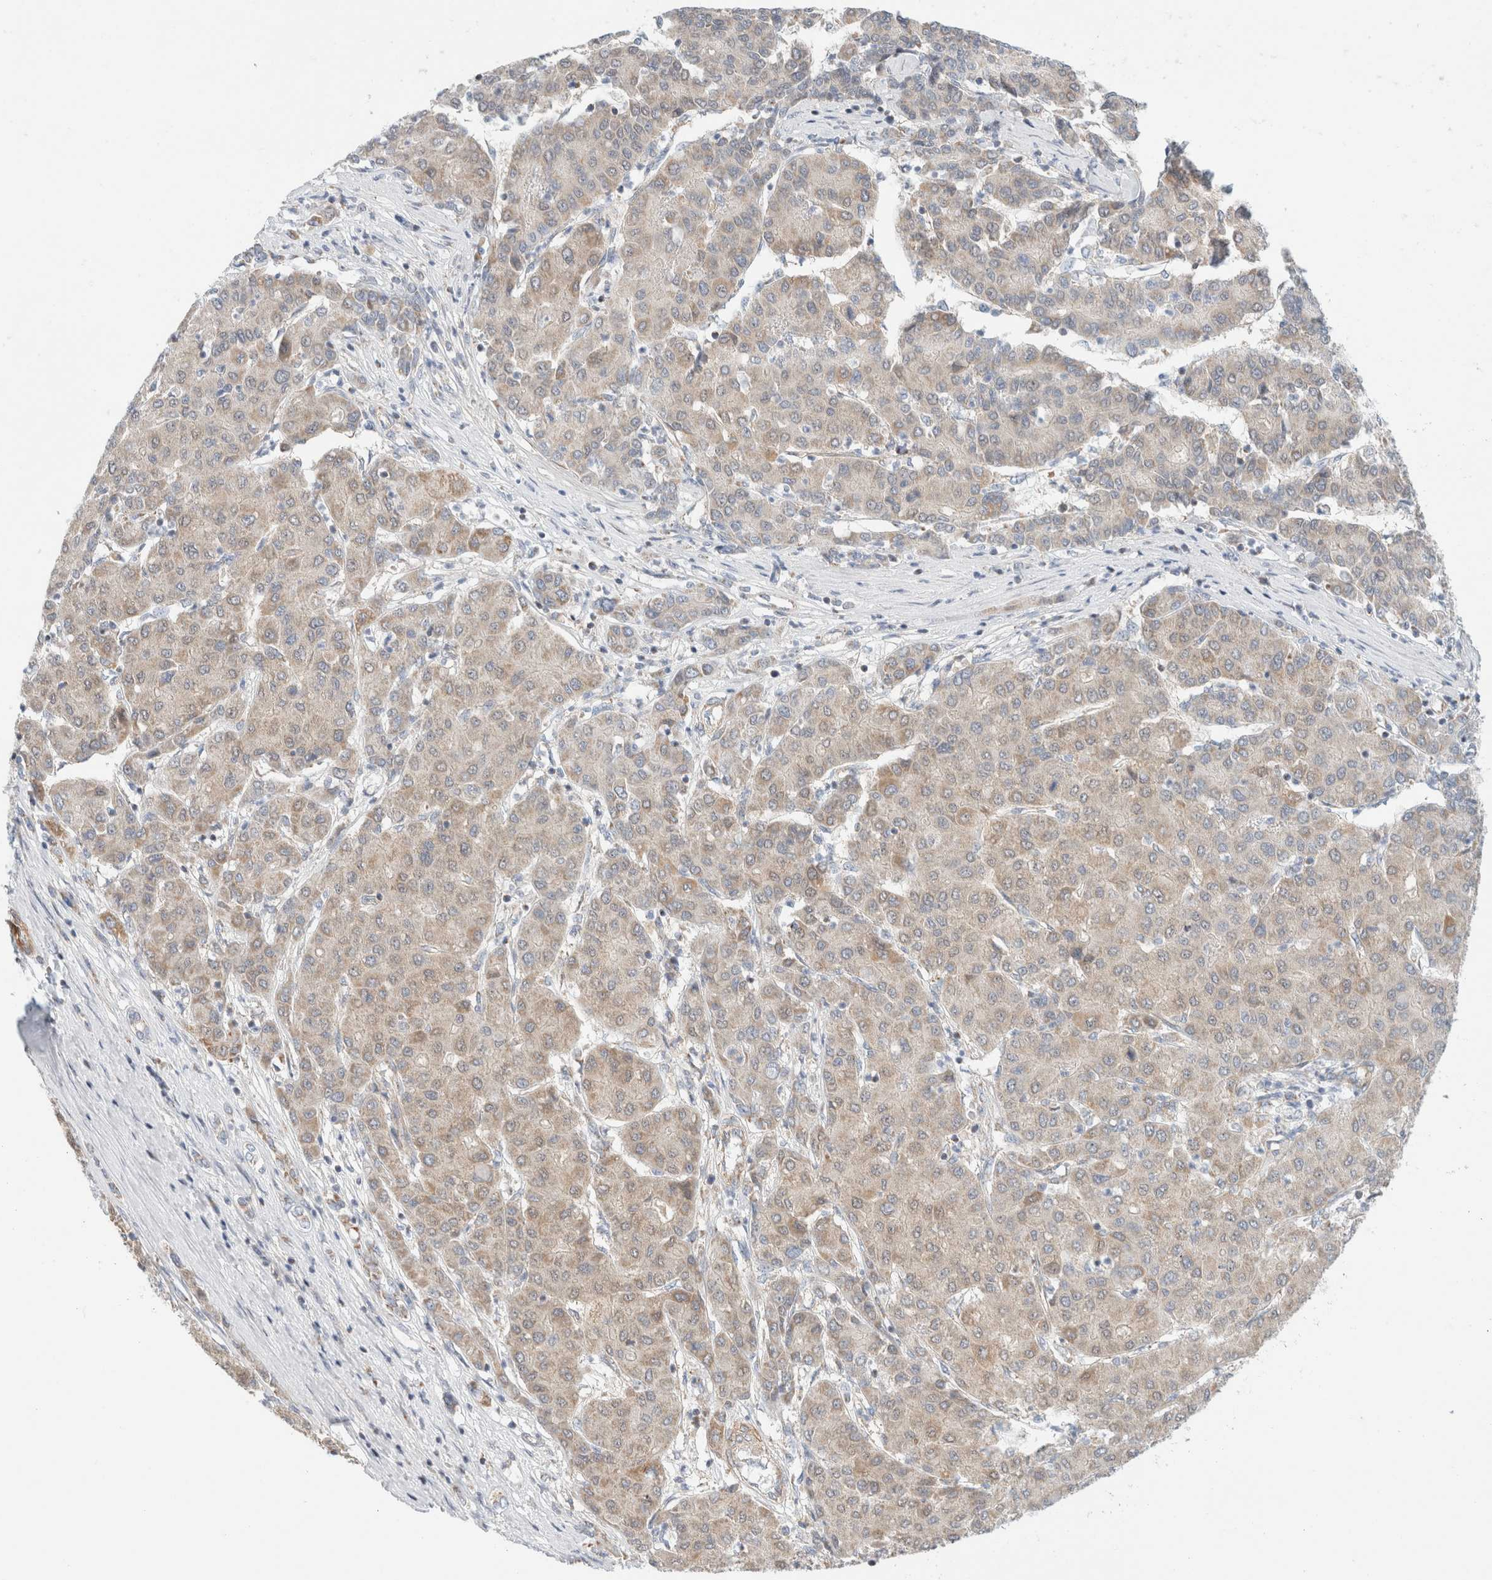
{"staining": {"intensity": "weak", "quantity": "25%-75%", "location": "cytoplasmic/membranous"}, "tissue": "liver cancer", "cell_type": "Tumor cells", "image_type": "cancer", "snomed": [{"axis": "morphology", "description": "Carcinoma, Hepatocellular, NOS"}, {"axis": "topography", "description": "Liver"}], "caption": "Human liver cancer stained for a protein (brown) exhibits weak cytoplasmic/membranous positive staining in approximately 25%-75% of tumor cells.", "gene": "MRM3", "patient": {"sex": "male", "age": 65}}